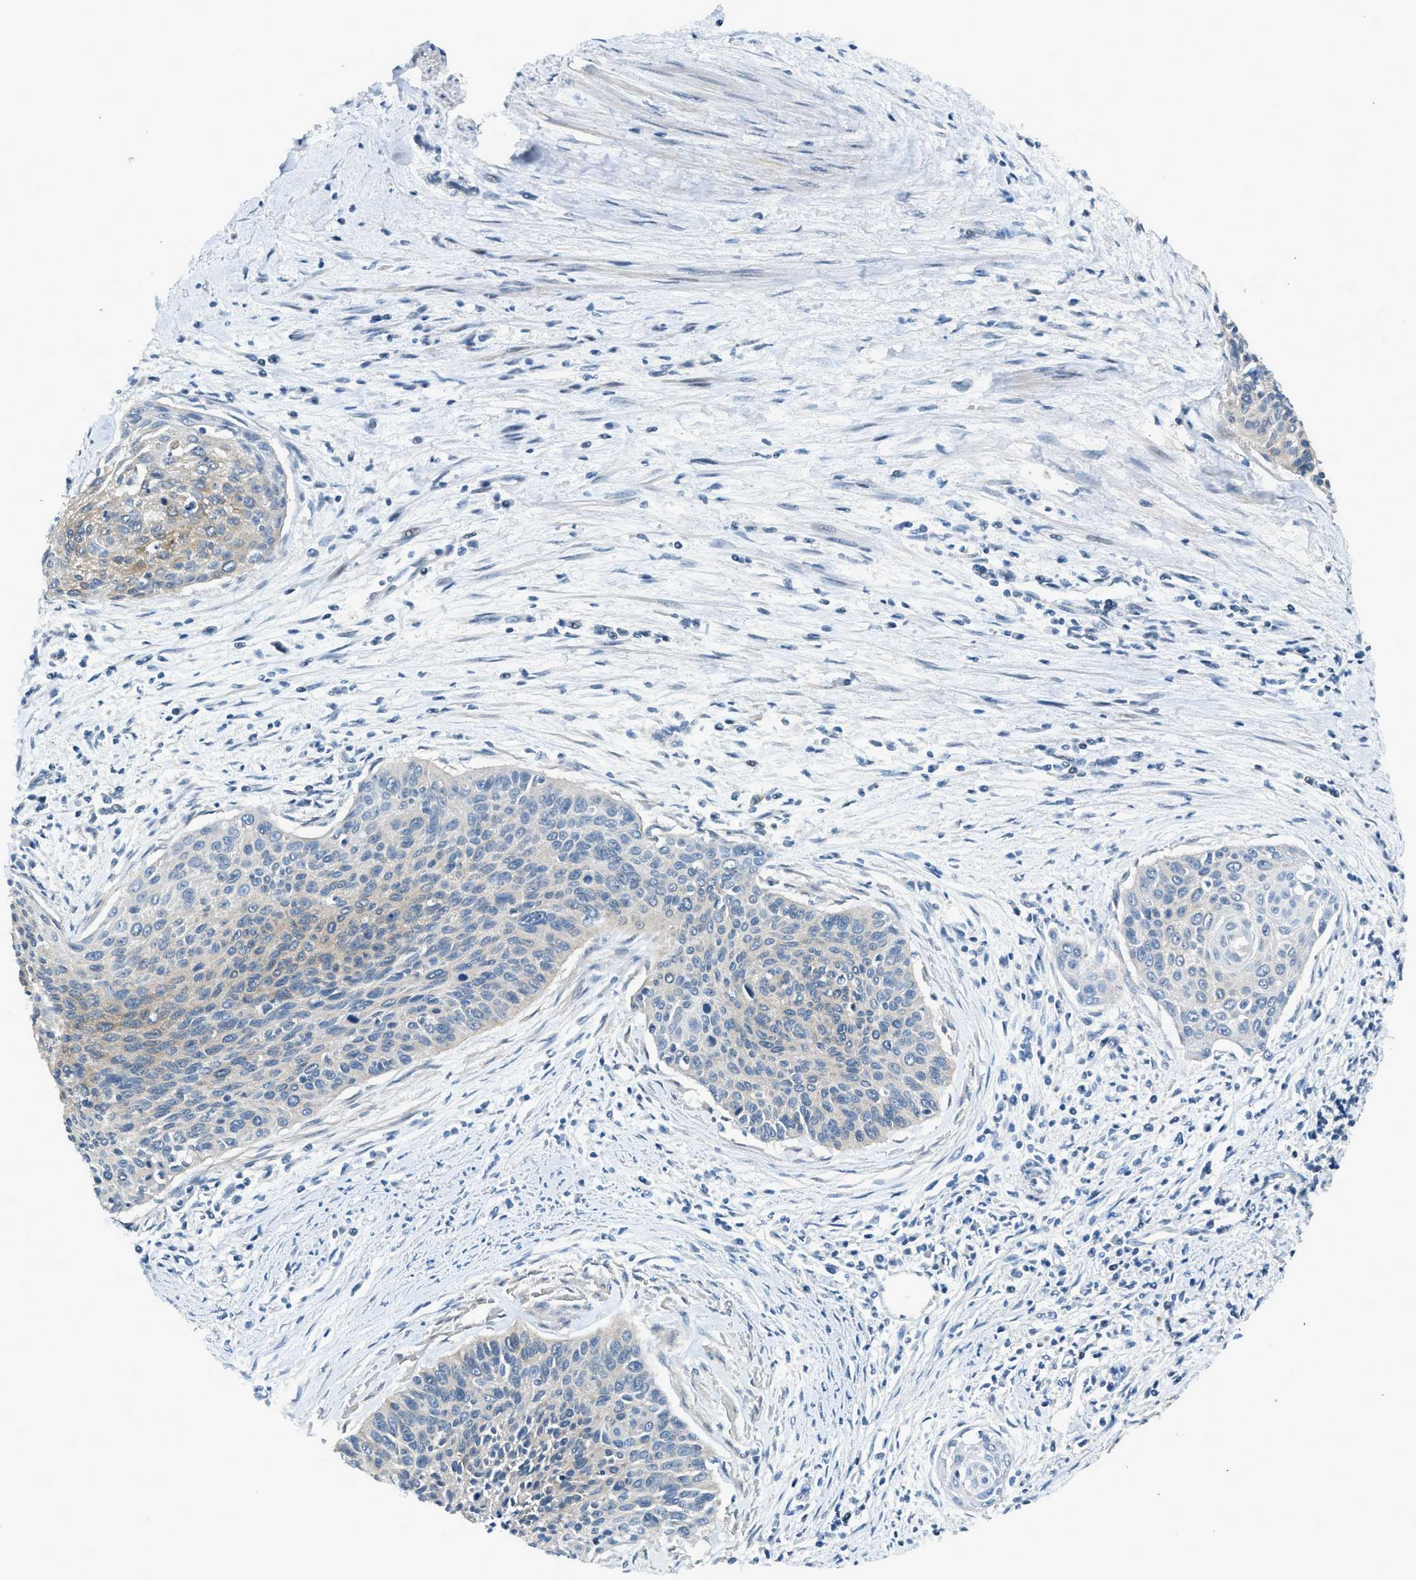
{"staining": {"intensity": "weak", "quantity": "<25%", "location": "cytoplasmic/membranous"}, "tissue": "cervical cancer", "cell_type": "Tumor cells", "image_type": "cancer", "snomed": [{"axis": "morphology", "description": "Squamous cell carcinoma, NOS"}, {"axis": "topography", "description": "Cervix"}], "caption": "Cervical cancer was stained to show a protein in brown. There is no significant positivity in tumor cells.", "gene": "LMLN", "patient": {"sex": "female", "age": 55}}